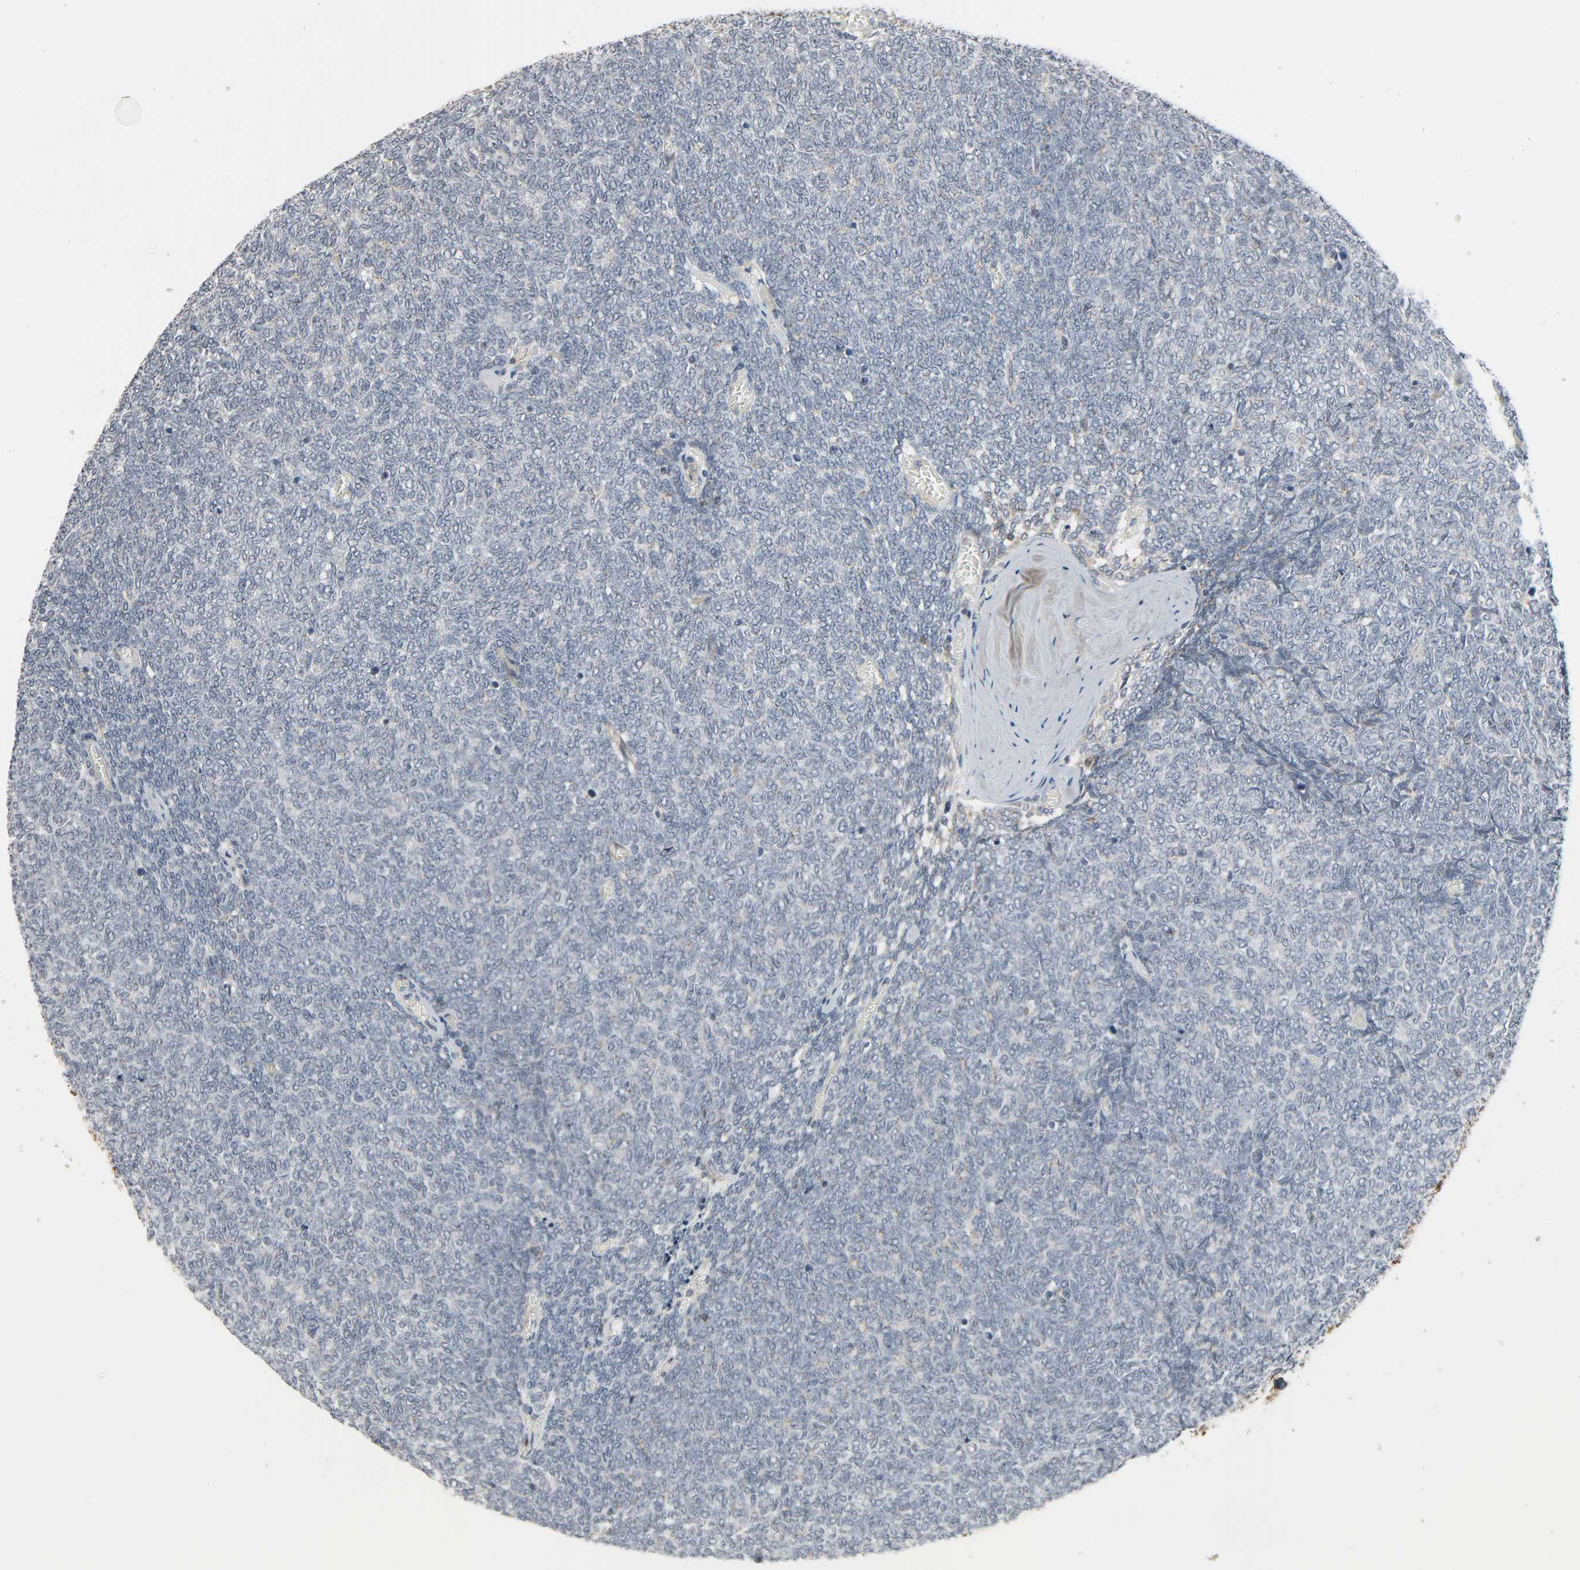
{"staining": {"intensity": "negative", "quantity": "none", "location": "none"}, "tissue": "renal cancer", "cell_type": "Tumor cells", "image_type": "cancer", "snomed": [{"axis": "morphology", "description": "Neoplasm, malignant, NOS"}, {"axis": "topography", "description": "Kidney"}], "caption": "IHC micrograph of neoplastic tissue: malignant neoplasm (renal) stained with DAB demonstrates no significant protein staining in tumor cells.", "gene": "CD4", "patient": {"sex": "male", "age": 28}}